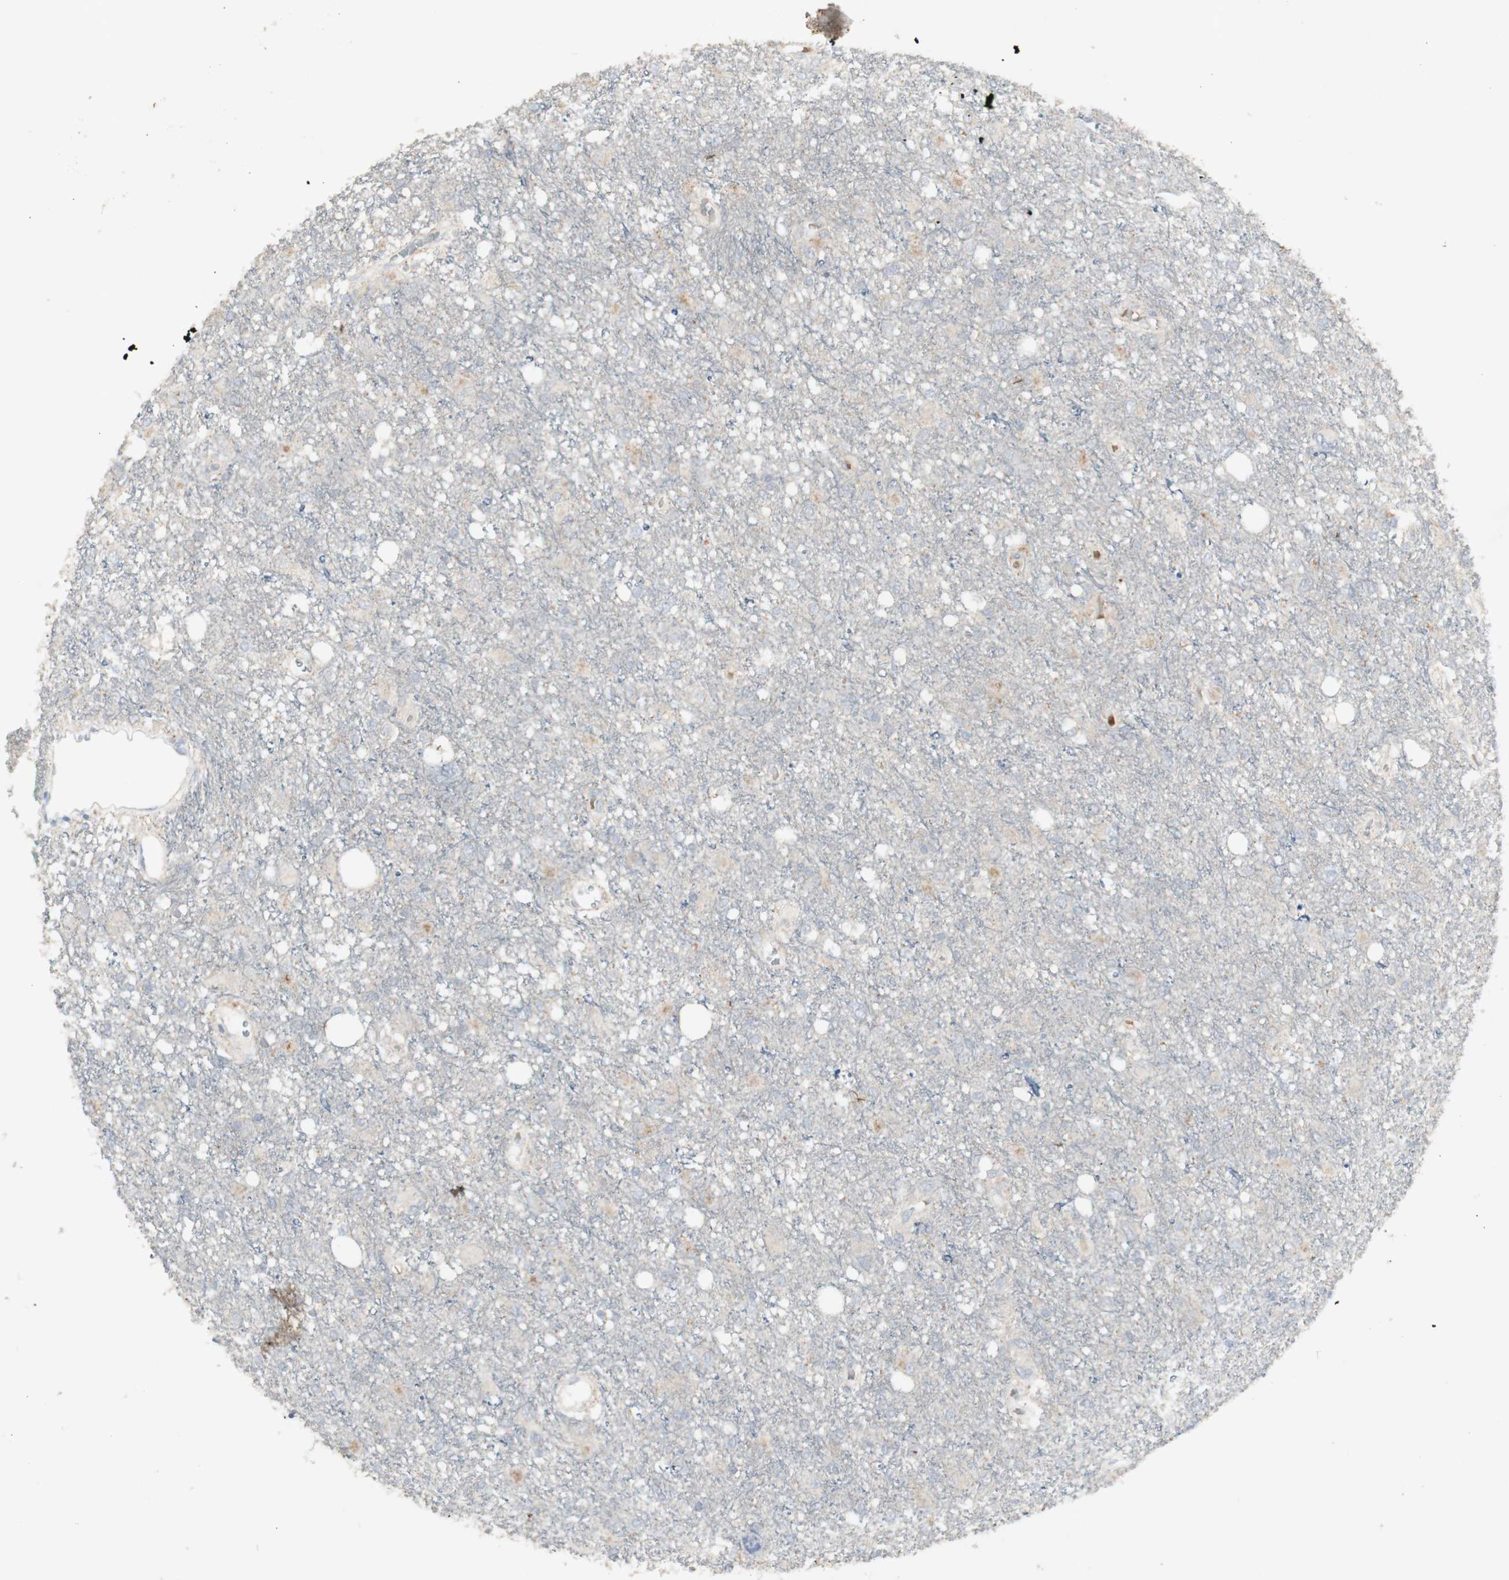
{"staining": {"intensity": "negative", "quantity": "none", "location": "none"}, "tissue": "glioma", "cell_type": "Tumor cells", "image_type": "cancer", "snomed": [{"axis": "morphology", "description": "Glioma, malignant, High grade"}, {"axis": "topography", "description": "Brain"}], "caption": "Immunohistochemical staining of human glioma reveals no significant staining in tumor cells. Brightfield microscopy of IHC stained with DAB (3,3'-diaminobenzidine) (brown) and hematoxylin (blue), captured at high magnification.", "gene": "INS", "patient": {"sex": "female", "age": 59}}